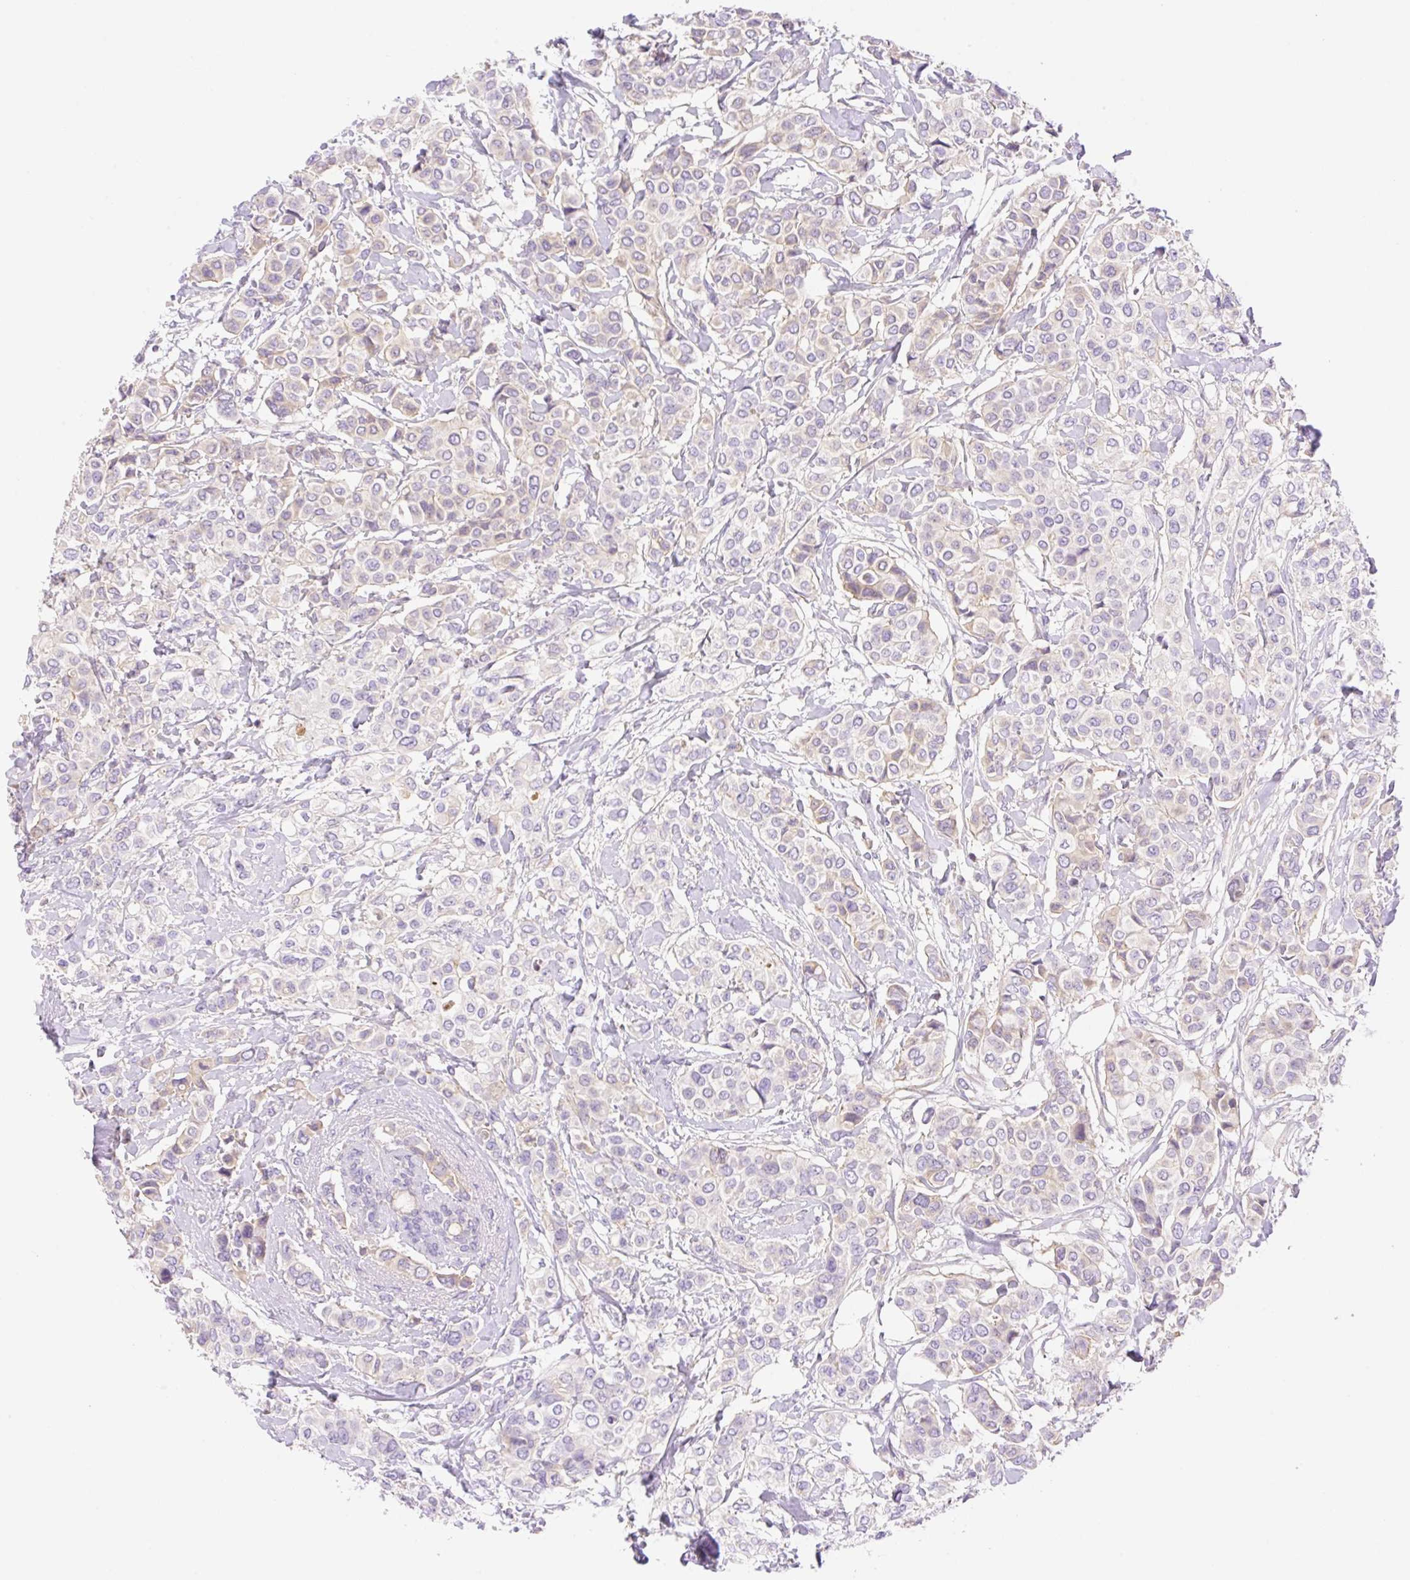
{"staining": {"intensity": "weak", "quantity": "<25%", "location": "cytoplasmic/membranous"}, "tissue": "breast cancer", "cell_type": "Tumor cells", "image_type": "cancer", "snomed": [{"axis": "morphology", "description": "Lobular carcinoma"}, {"axis": "topography", "description": "Breast"}], "caption": "This is an IHC histopathology image of breast cancer. There is no expression in tumor cells.", "gene": "DENND5A", "patient": {"sex": "female", "age": 51}}